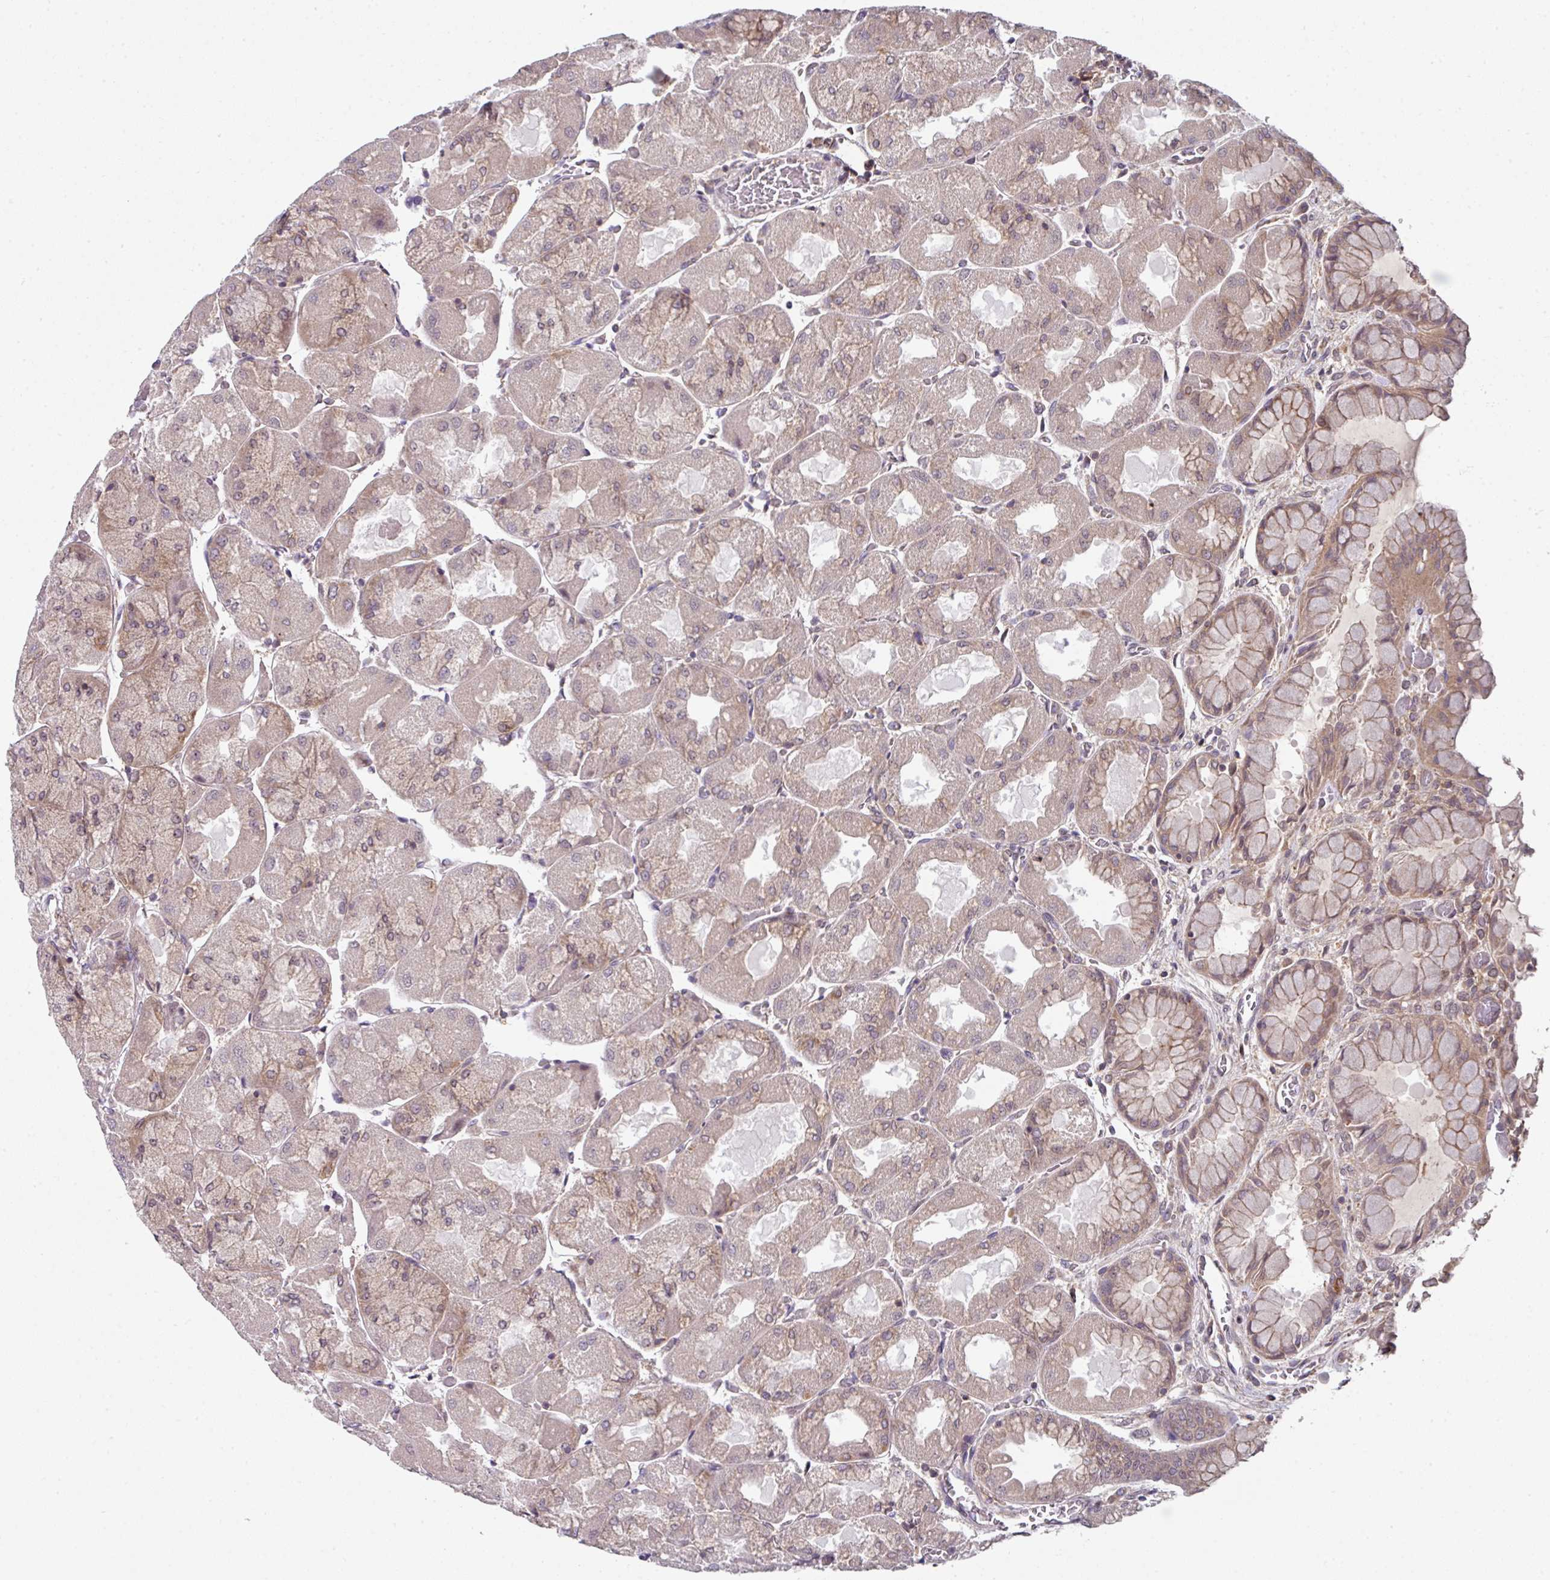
{"staining": {"intensity": "moderate", "quantity": "25%-75%", "location": "cytoplasmic/membranous,nuclear"}, "tissue": "stomach", "cell_type": "Glandular cells", "image_type": "normal", "snomed": [{"axis": "morphology", "description": "Normal tissue, NOS"}, {"axis": "topography", "description": "Stomach"}], "caption": "Protein staining exhibits moderate cytoplasmic/membranous,nuclear staining in approximately 25%-75% of glandular cells in benign stomach.", "gene": "CAMLG", "patient": {"sex": "female", "age": 61}}